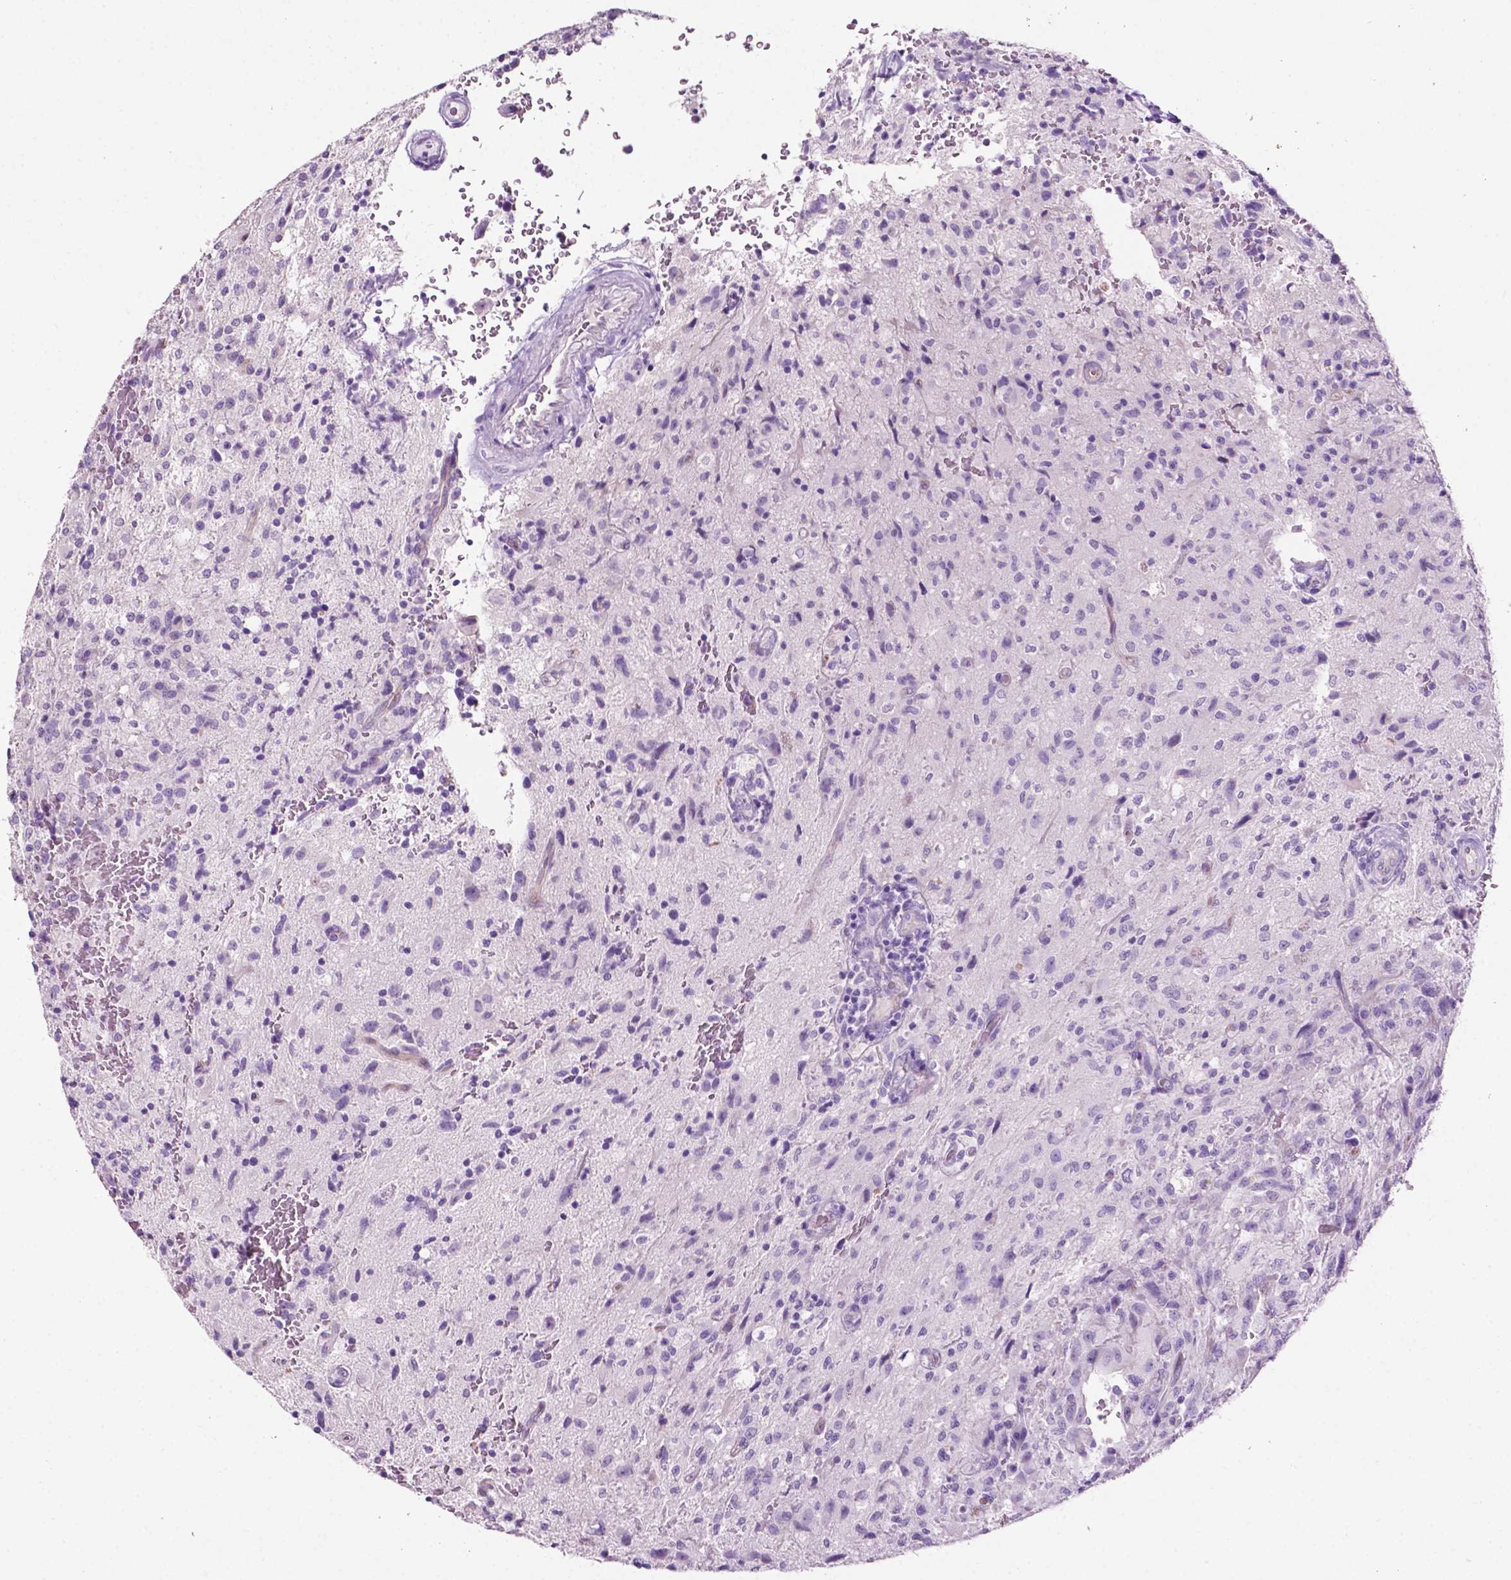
{"staining": {"intensity": "negative", "quantity": "none", "location": "none"}, "tissue": "glioma", "cell_type": "Tumor cells", "image_type": "cancer", "snomed": [{"axis": "morphology", "description": "Glioma, malignant, High grade"}, {"axis": "topography", "description": "Brain"}], "caption": "DAB immunohistochemical staining of glioma exhibits no significant staining in tumor cells.", "gene": "PHGR1", "patient": {"sex": "male", "age": 68}}